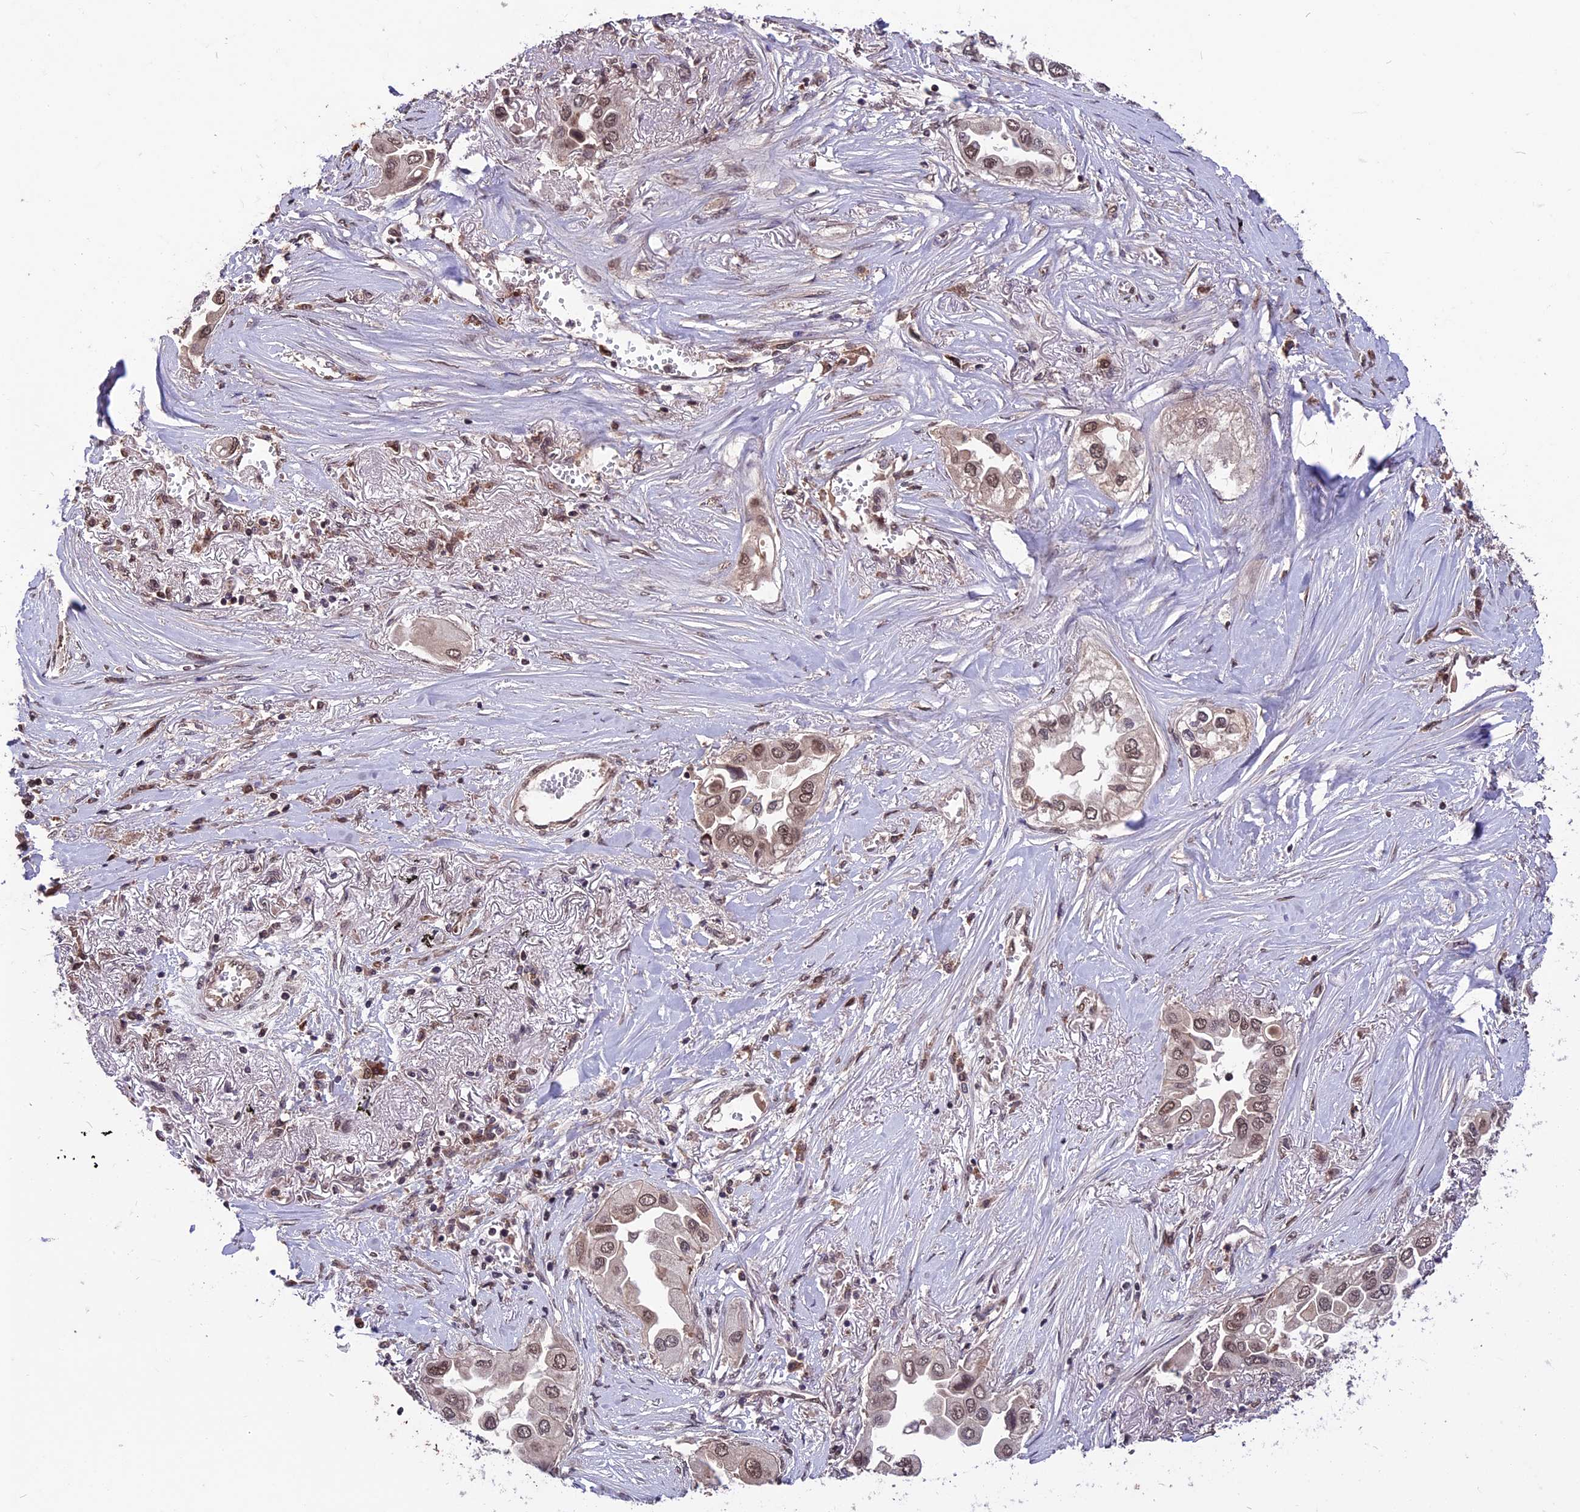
{"staining": {"intensity": "moderate", "quantity": ">75%", "location": "cytoplasmic/membranous,nuclear"}, "tissue": "lung cancer", "cell_type": "Tumor cells", "image_type": "cancer", "snomed": [{"axis": "morphology", "description": "Adenocarcinoma, NOS"}, {"axis": "topography", "description": "Lung"}], "caption": "Lung cancer (adenocarcinoma) stained with DAB (3,3'-diaminobenzidine) immunohistochemistry (IHC) demonstrates medium levels of moderate cytoplasmic/membranous and nuclear positivity in approximately >75% of tumor cells.", "gene": "ZNF598", "patient": {"sex": "female", "age": 76}}